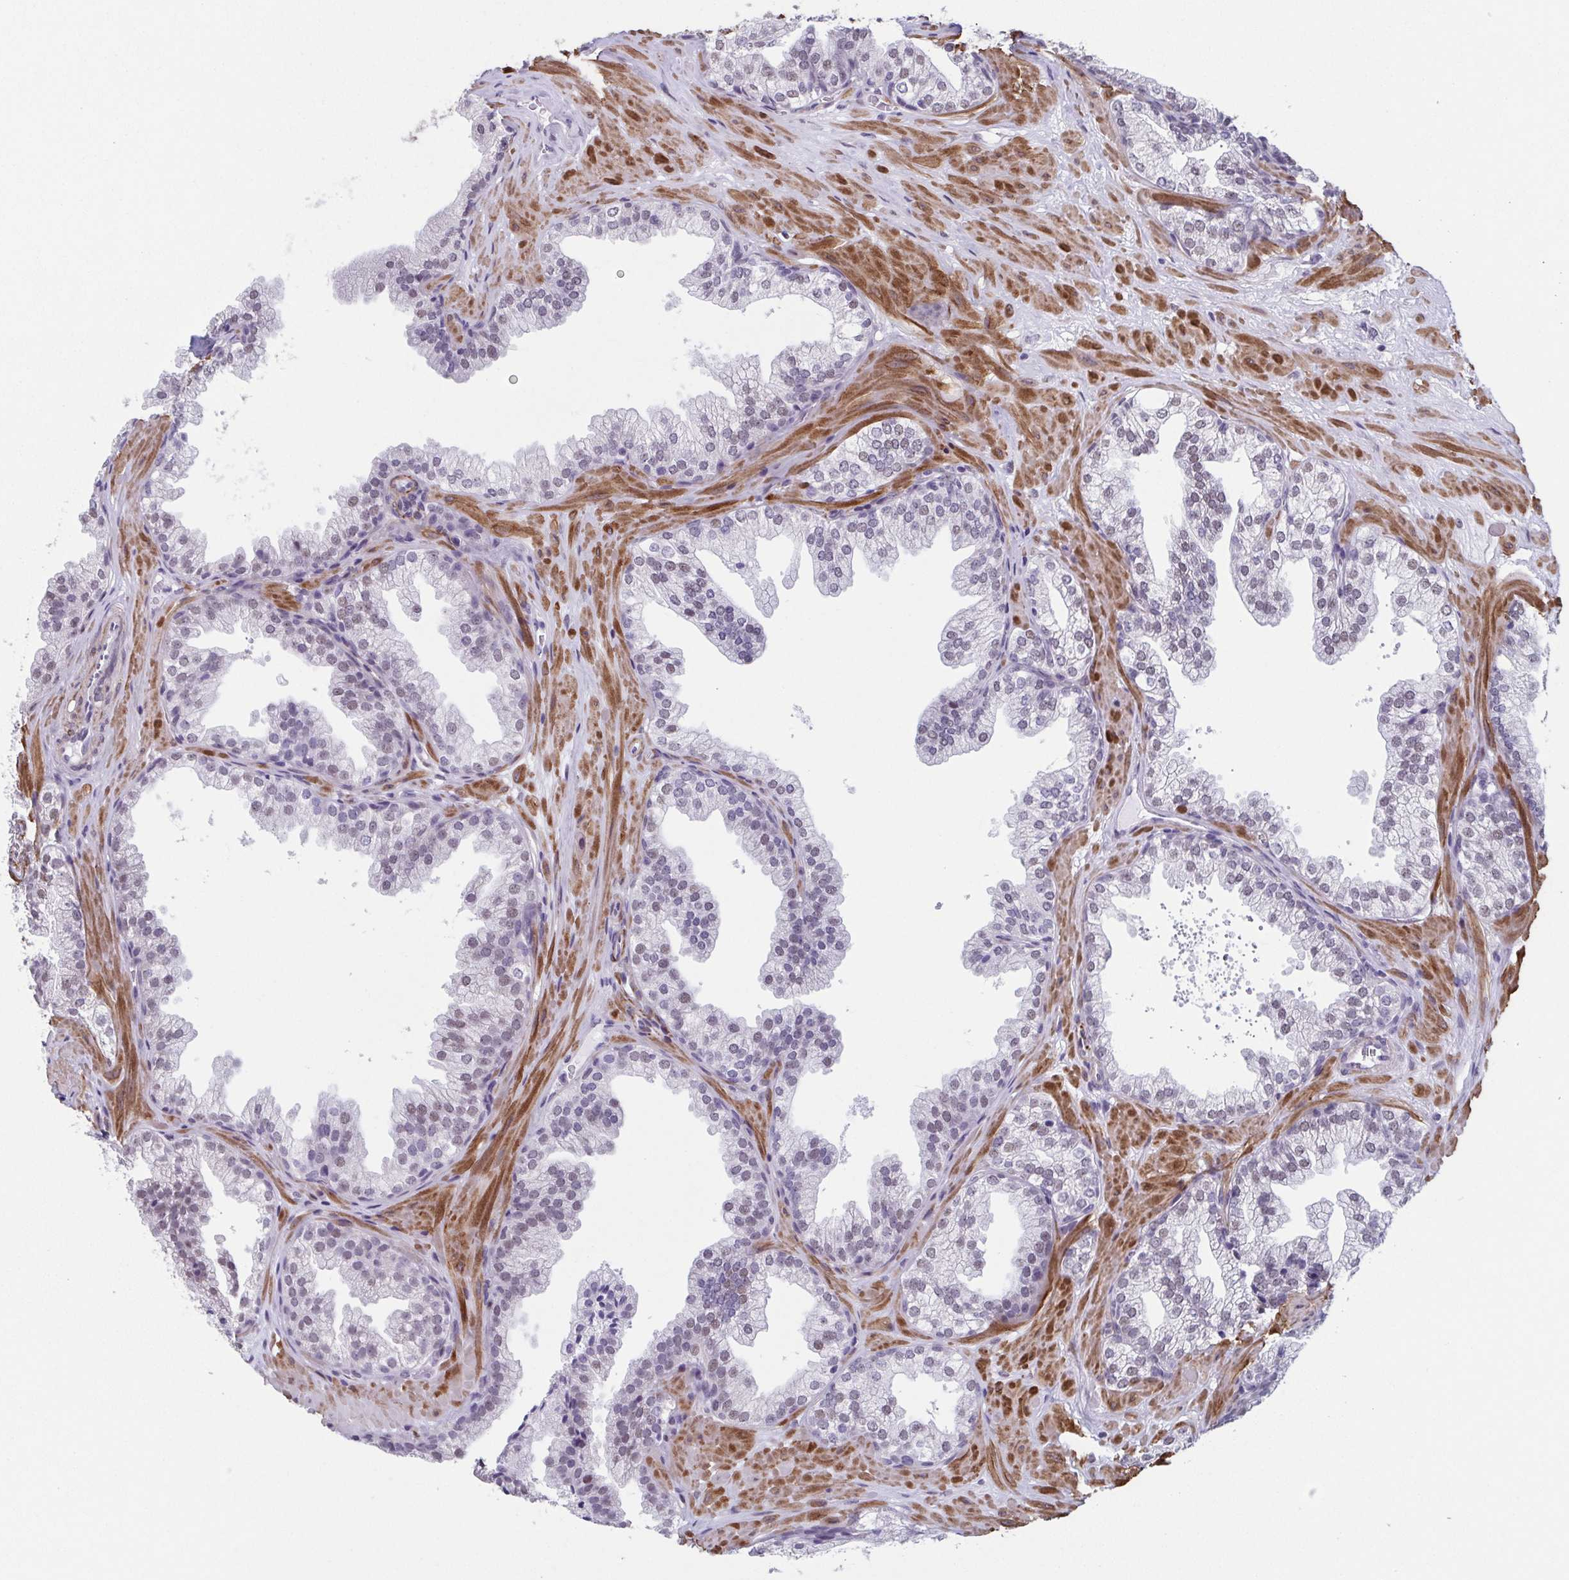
{"staining": {"intensity": "weak", "quantity": "25%-75%", "location": "nuclear"}, "tissue": "prostate", "cell_type": "Glandular cells", "image_type": "normal", "snomed": [{"axis": "morphology", "description": "Normal tissue, NOS"}, {"axis": "topography", "description": "Prostate"}], "caption": "Immunohistochemical staining of unremarkable prostate reveals low levels of weak nuclear expression in approximately 25%-75% of glandular cells.", "gene": "TMEM92", "patient": {"sex": "male", "age": 37}}